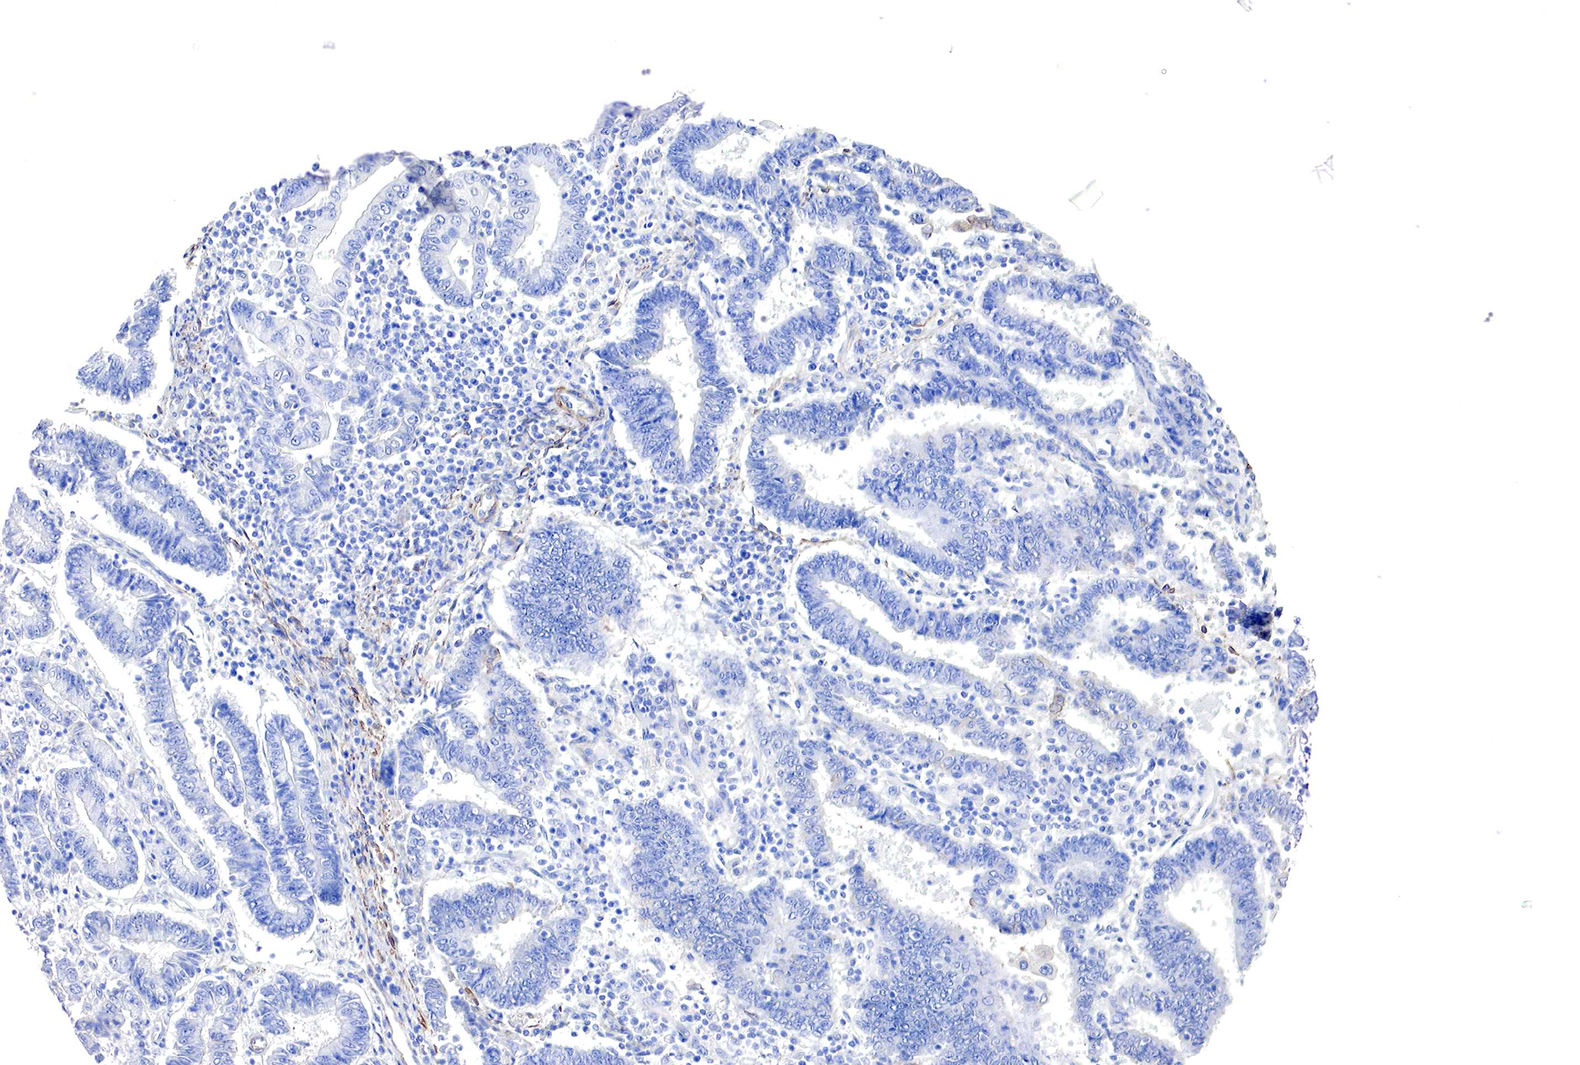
{"staining": {"intensity": "negative", "quantity": "none", "location": "none"}, "tissue": "endometrial cancer", "cell_type": "Tumor cells", "image_type": "cancer", "snomed": [{"axis": "morphology", "description": "Adenocarcinoma, NOS"}, {"axis": "topography", "description": "Endometrium"}], "caption": "High magnification brightfield microscopy of adenocarcinoma (endometrial) stained with DAB (brown) and counterstained with hematoxylin (blue): tumor cells show no significant staining. (DAB IHC visualized using brightfield microscopy, high magnification).", "gene": "TPM1", "patient": {"sex": "female", "age": 75}}